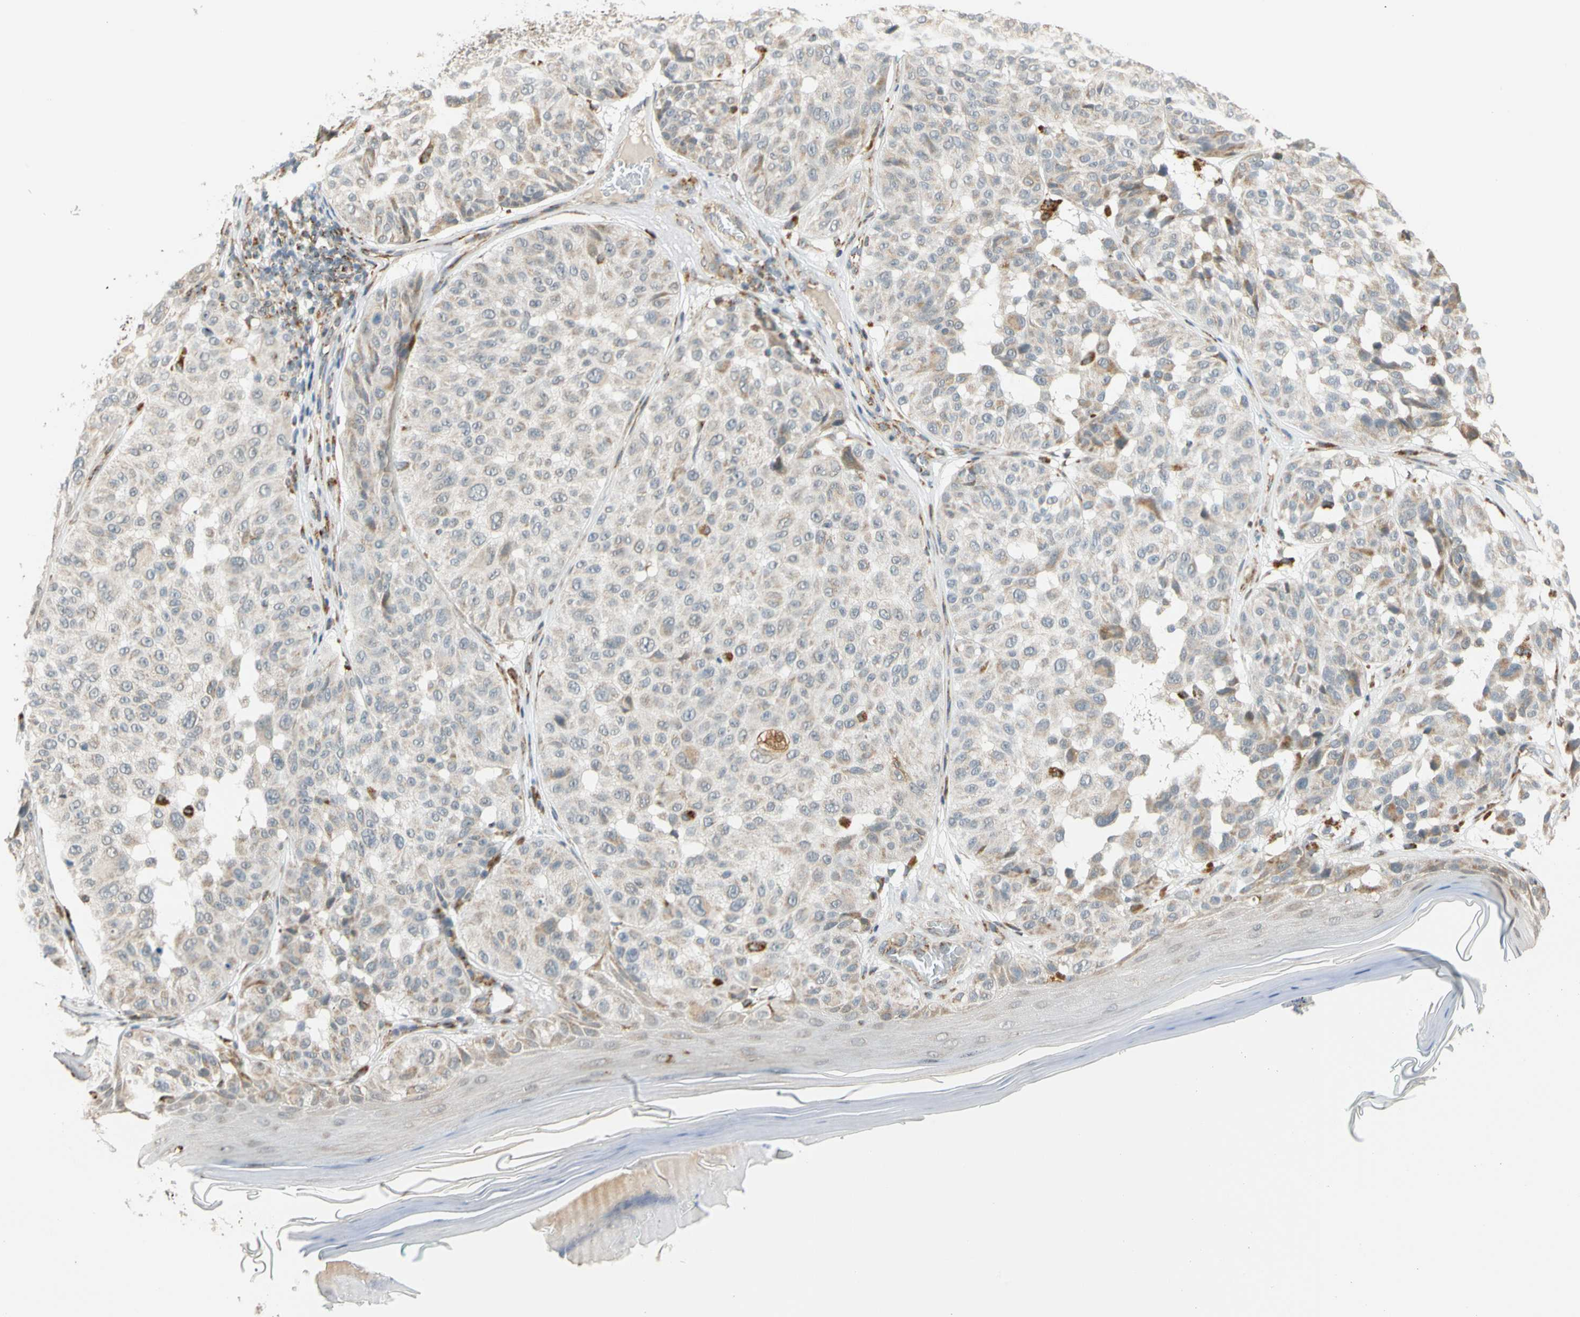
{"staining": {"intensity": "weak", "quantity": "<25%", "location": "cytoplasmic/membranous"}, "tissue": "melanoma", "cell_type": "Tumor cells", "image_type": "cancer", "snomed": [{"axis": "morphology", "description": "Malignant melanoma, NOS"}, {"axis": "topography", "description": "Skin"}], "caption": "IHC histopathology image of neoplastic tissue: human malignant melanoma stained with DAB reveals no significant protein staining in tumor cells.", "gene": "SFXN3", "patient": {"sex": "female", "age": 46}}